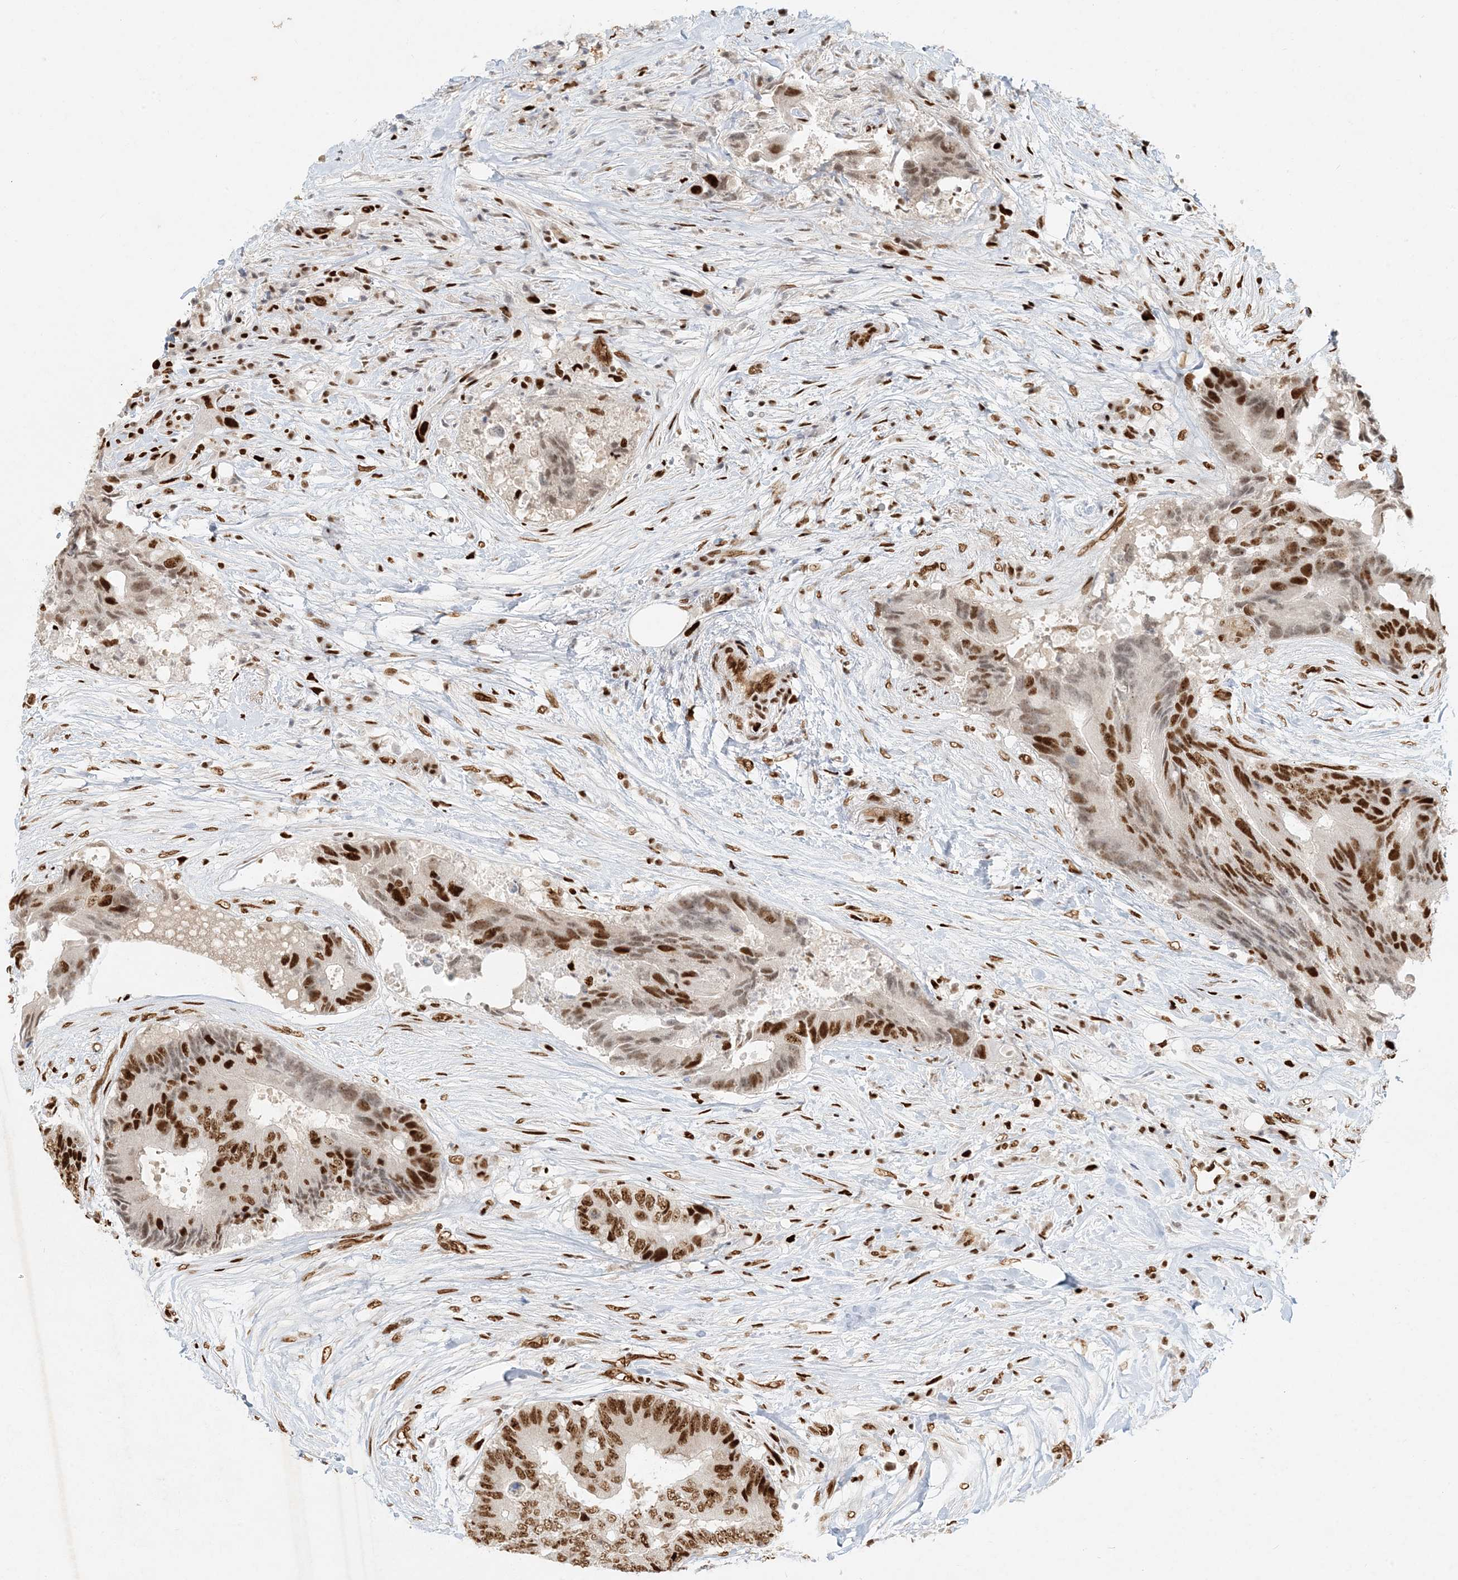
{"staining": {"intensity": "strong", "quantity": "25%-75%", "location": "nuclear"}, "tissue": "colorectal cancer", "cell_type": "Tumor cells", "image_type": "cancer", "snomed": [{"axis": "morphology", "description": "Adenocarcinoma, NOS"}, {"axis": "topography", "description": "Colon"}], "caption": "Colorectal cancer stained with a protein marker displays strong staining in tumor cells.", "gene": "CKS2", "patient": {"sex": "male", "age": 71}}